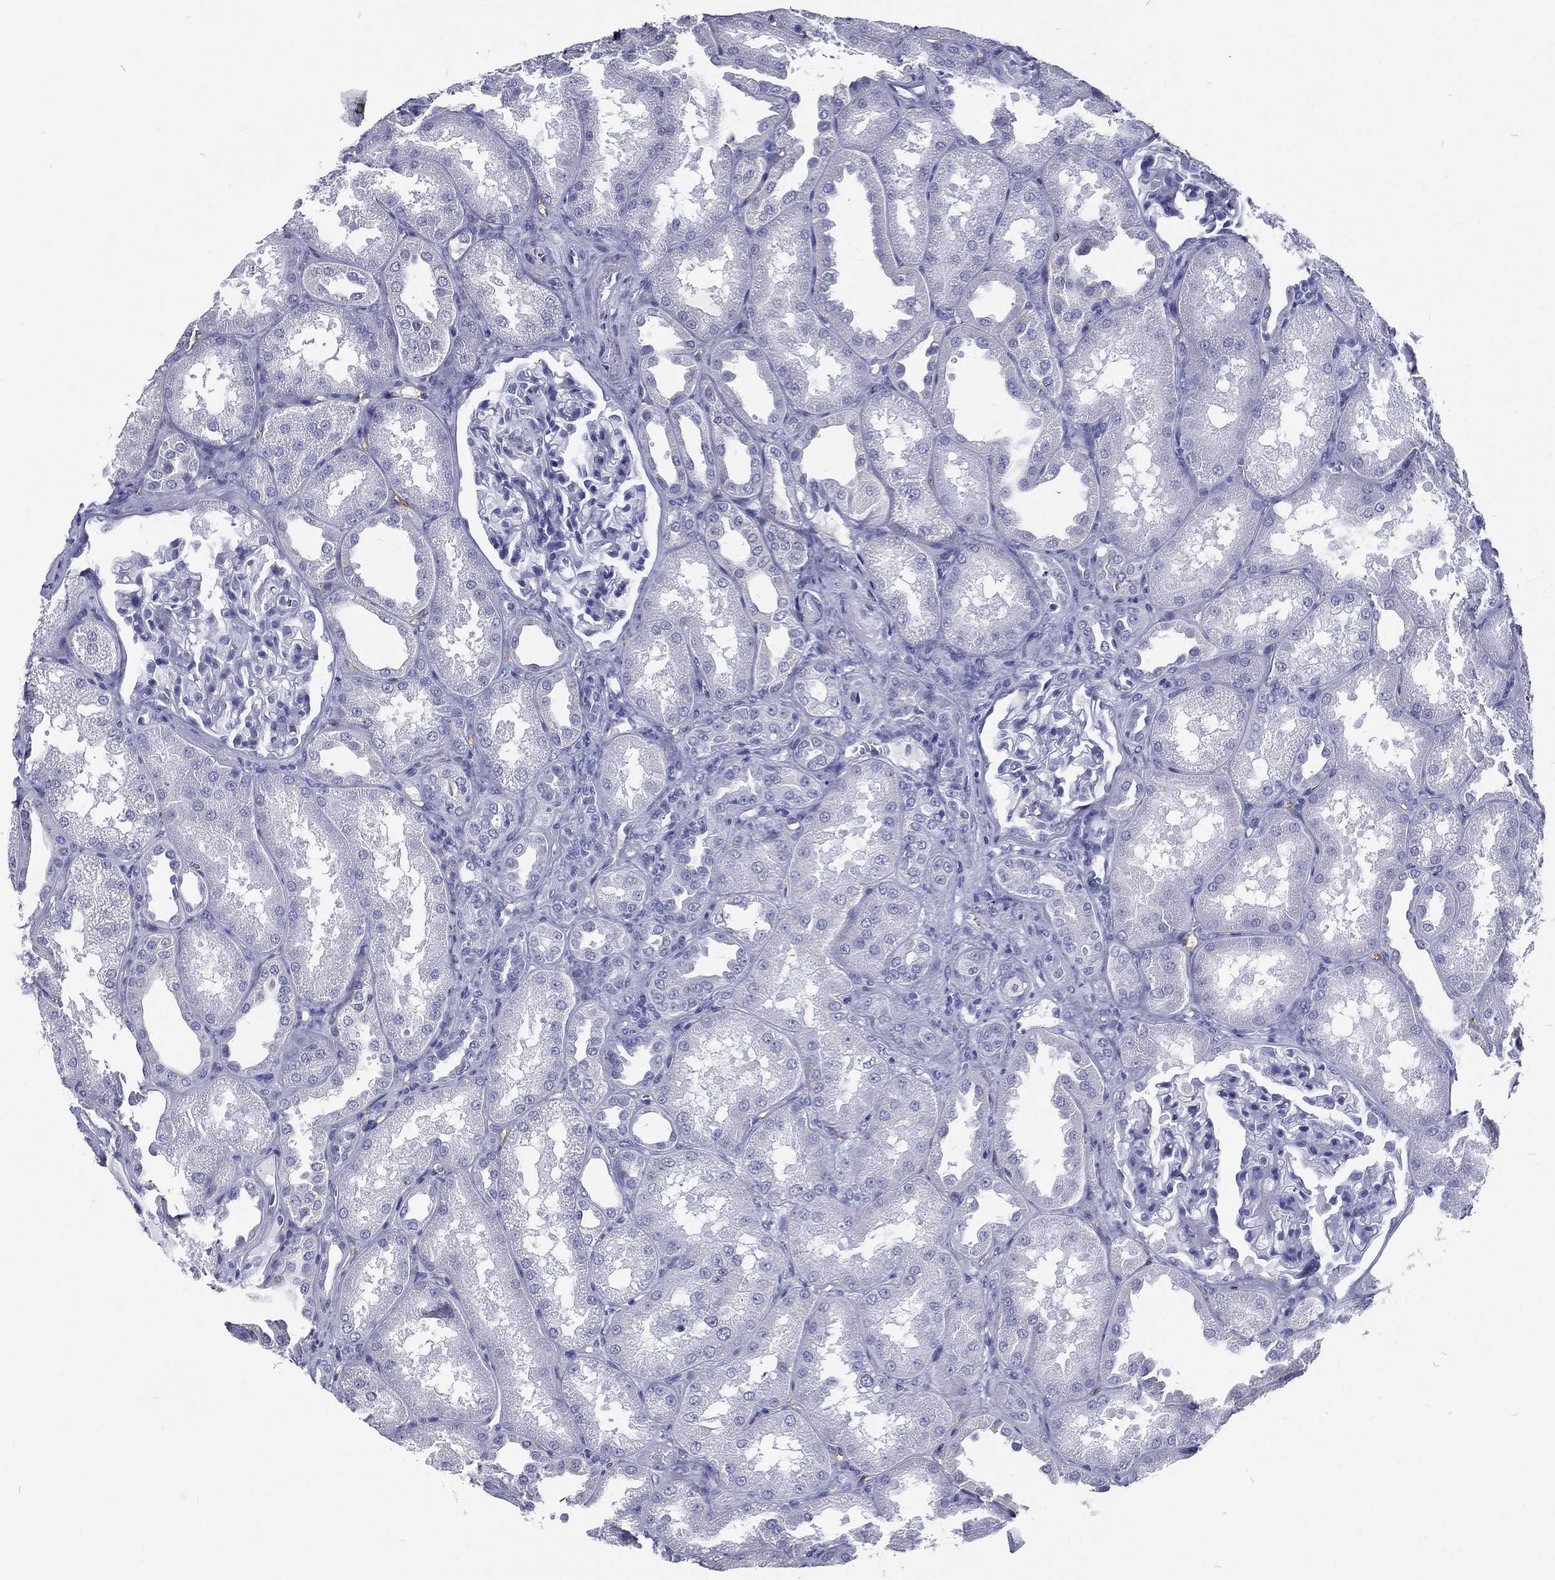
{"staining": {"intensity": "negative", "quantity": "none", "location": "none"}, "tissue": "kidney", "cell_type": "Cells in glomeruli", "image_type": "normal", "snomed": [{"axis": "morphology", "description": "Normal tissue, NOS"}, {"axis": "topography", "description": "Kidney"}], "caption": "IHC histopathology image of benign kidney: kidney stained with DAB (3,3'-diaminobenzidine) displays no significant protein staining in cells in glomeruli. (Immunohistochemistry (ihc), brightfield microscopy, high magnification).", "gene": "RSPH4A", "patient": {"sex": "male", "age": 61}}